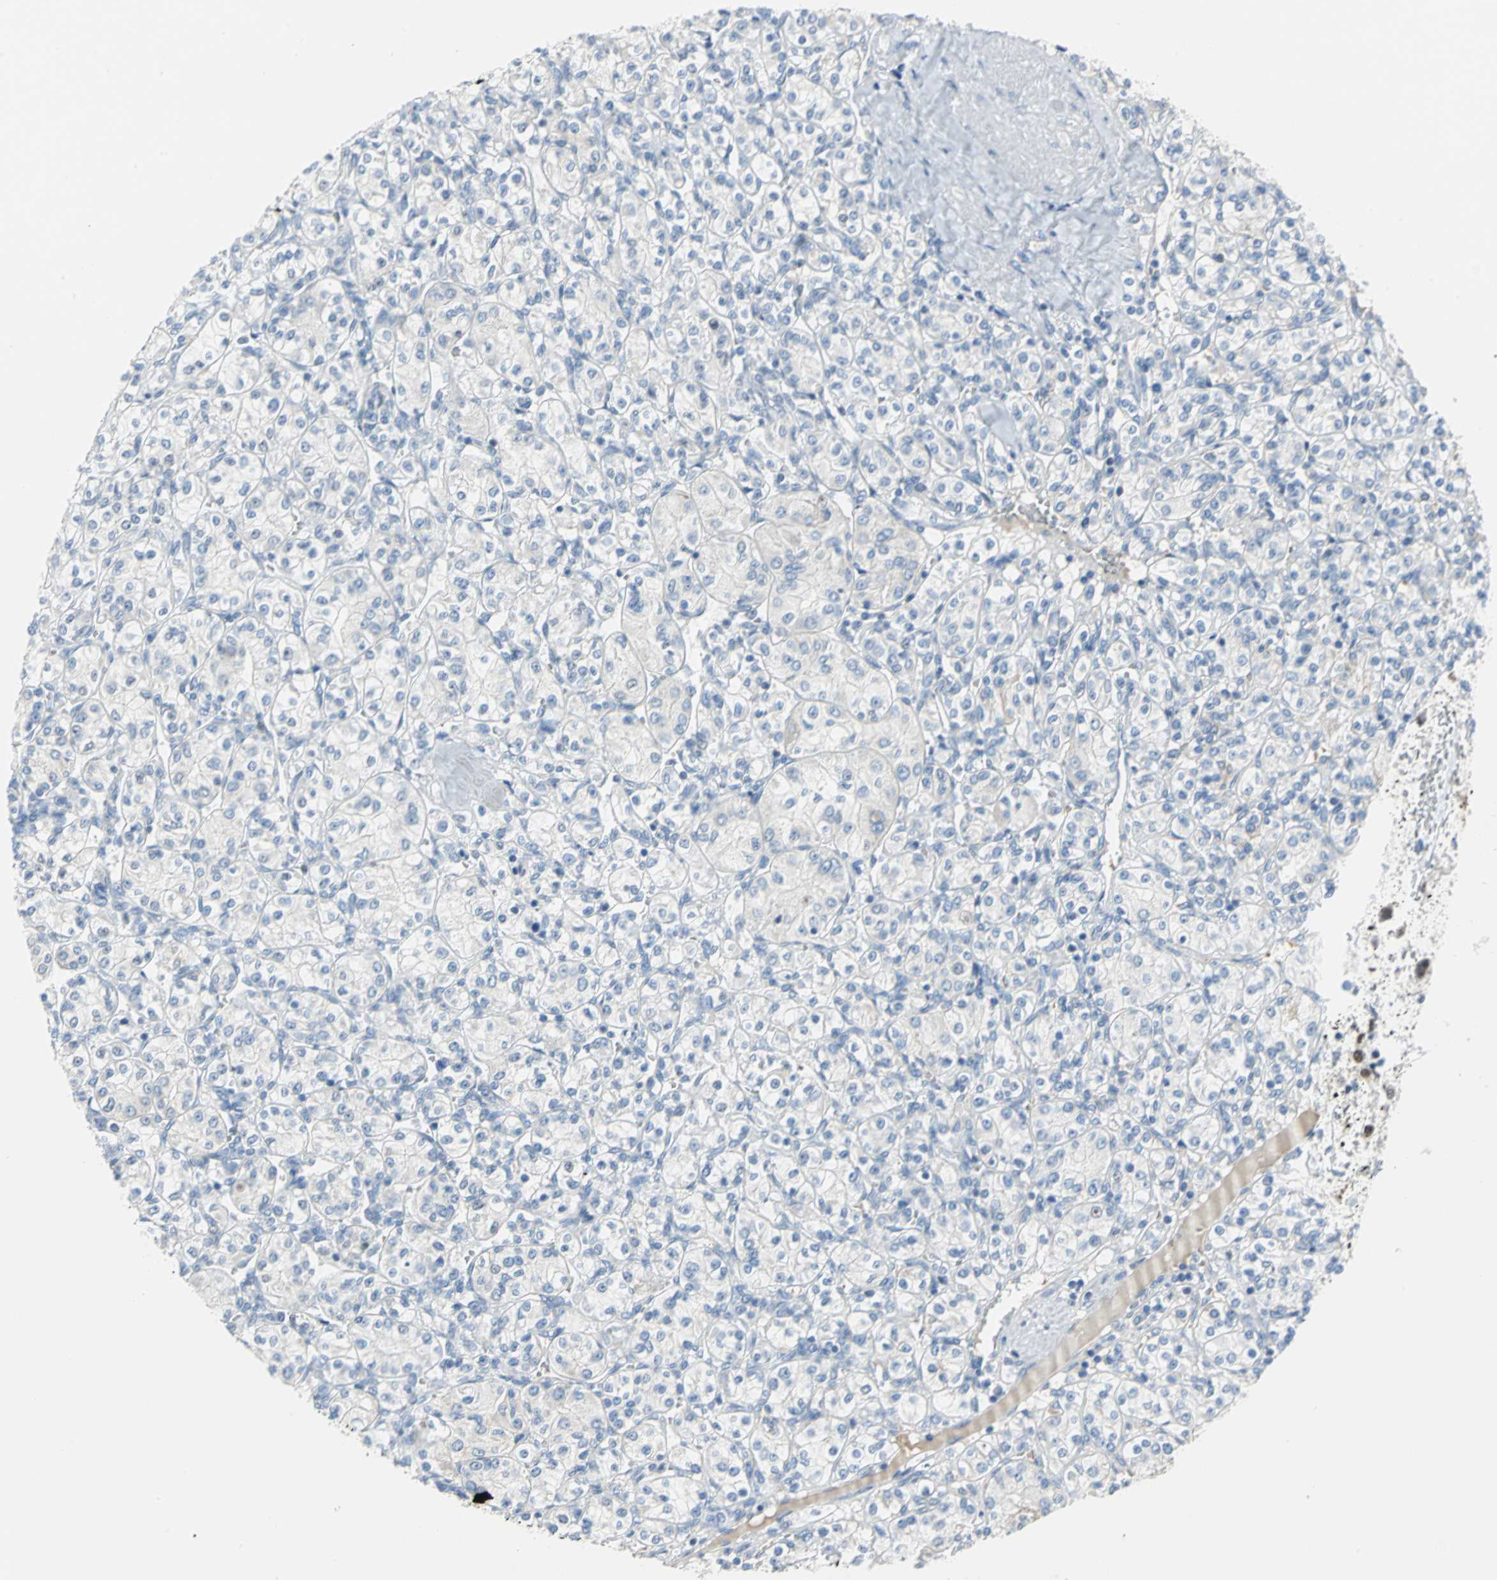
{"staining": {"intensity": "negative", "quantity": "none", "location": "none"}, "tissue": "renal cancer", "cell_type": "Tumor cells", "image_type": "cancer", "snomed": [{"axis": "morphology", "description": "Adenocarcinoma, NOS"}, {"axis": "topography", "description": "Kidney"}], "caption": "Image shows no significant protein positivity in tumor cells of renal cancer (adenocarcinoma).", "gene": "MCM4", "patient": {"sex": "male", "age": 77}}